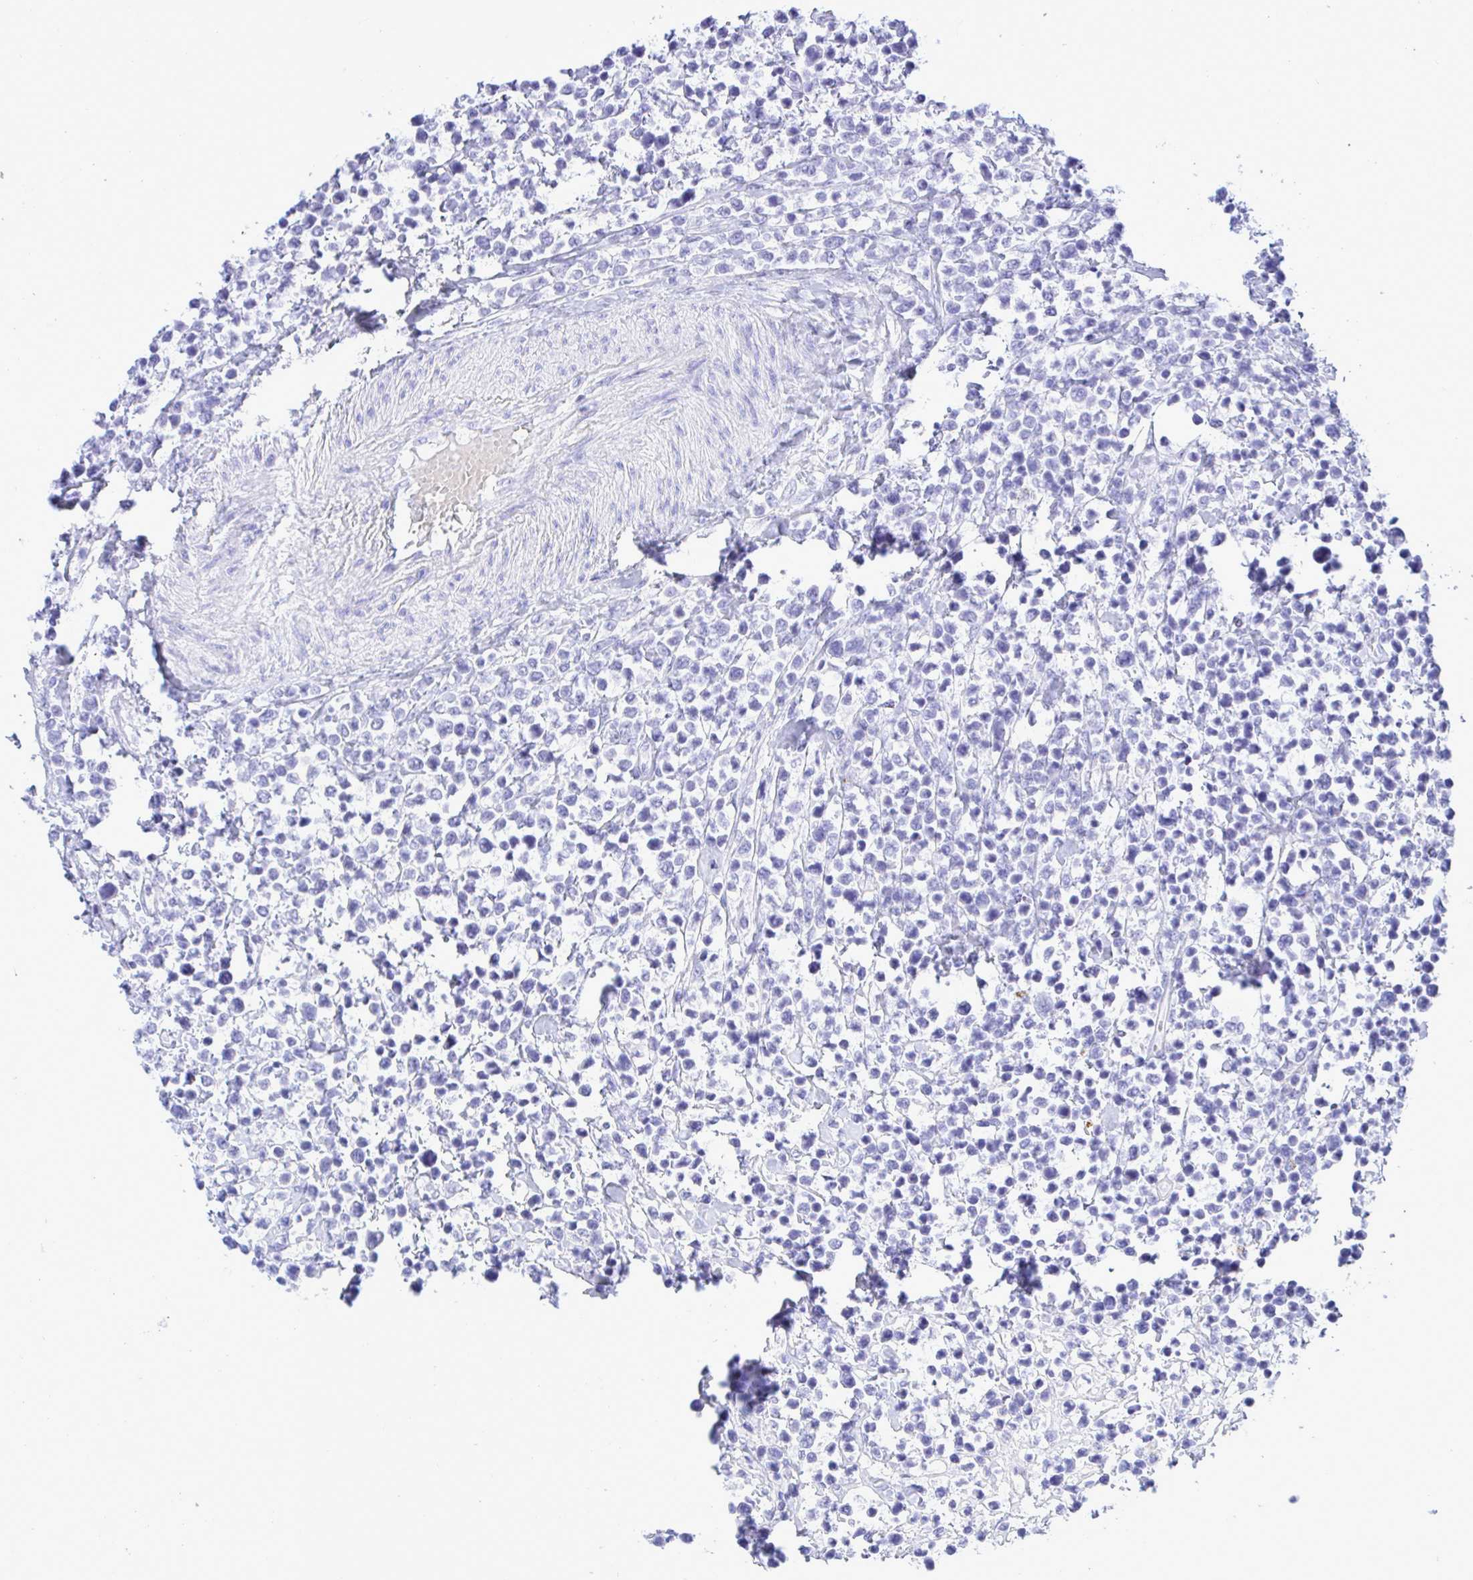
{"staining": {"intensity": "negative", "quantity": "none", "location": "none"}, "tissue": "lymphoma", "cell_type": "Tumor cells", "image_type": "cancer", "snomed": [{"axis": "morphology", "description": "Malignant lymphoma, non-Hodgkin's type, High grade"}, {"axis": "topography", "description": "Soft tissue"}], "caption": "Human lymphoma stained for a protein using immunohistochemistry (IHC) displays no staining in tumor cells.", "gene": "SELENOV", "patient": {"sex": "female", "age": 56}}